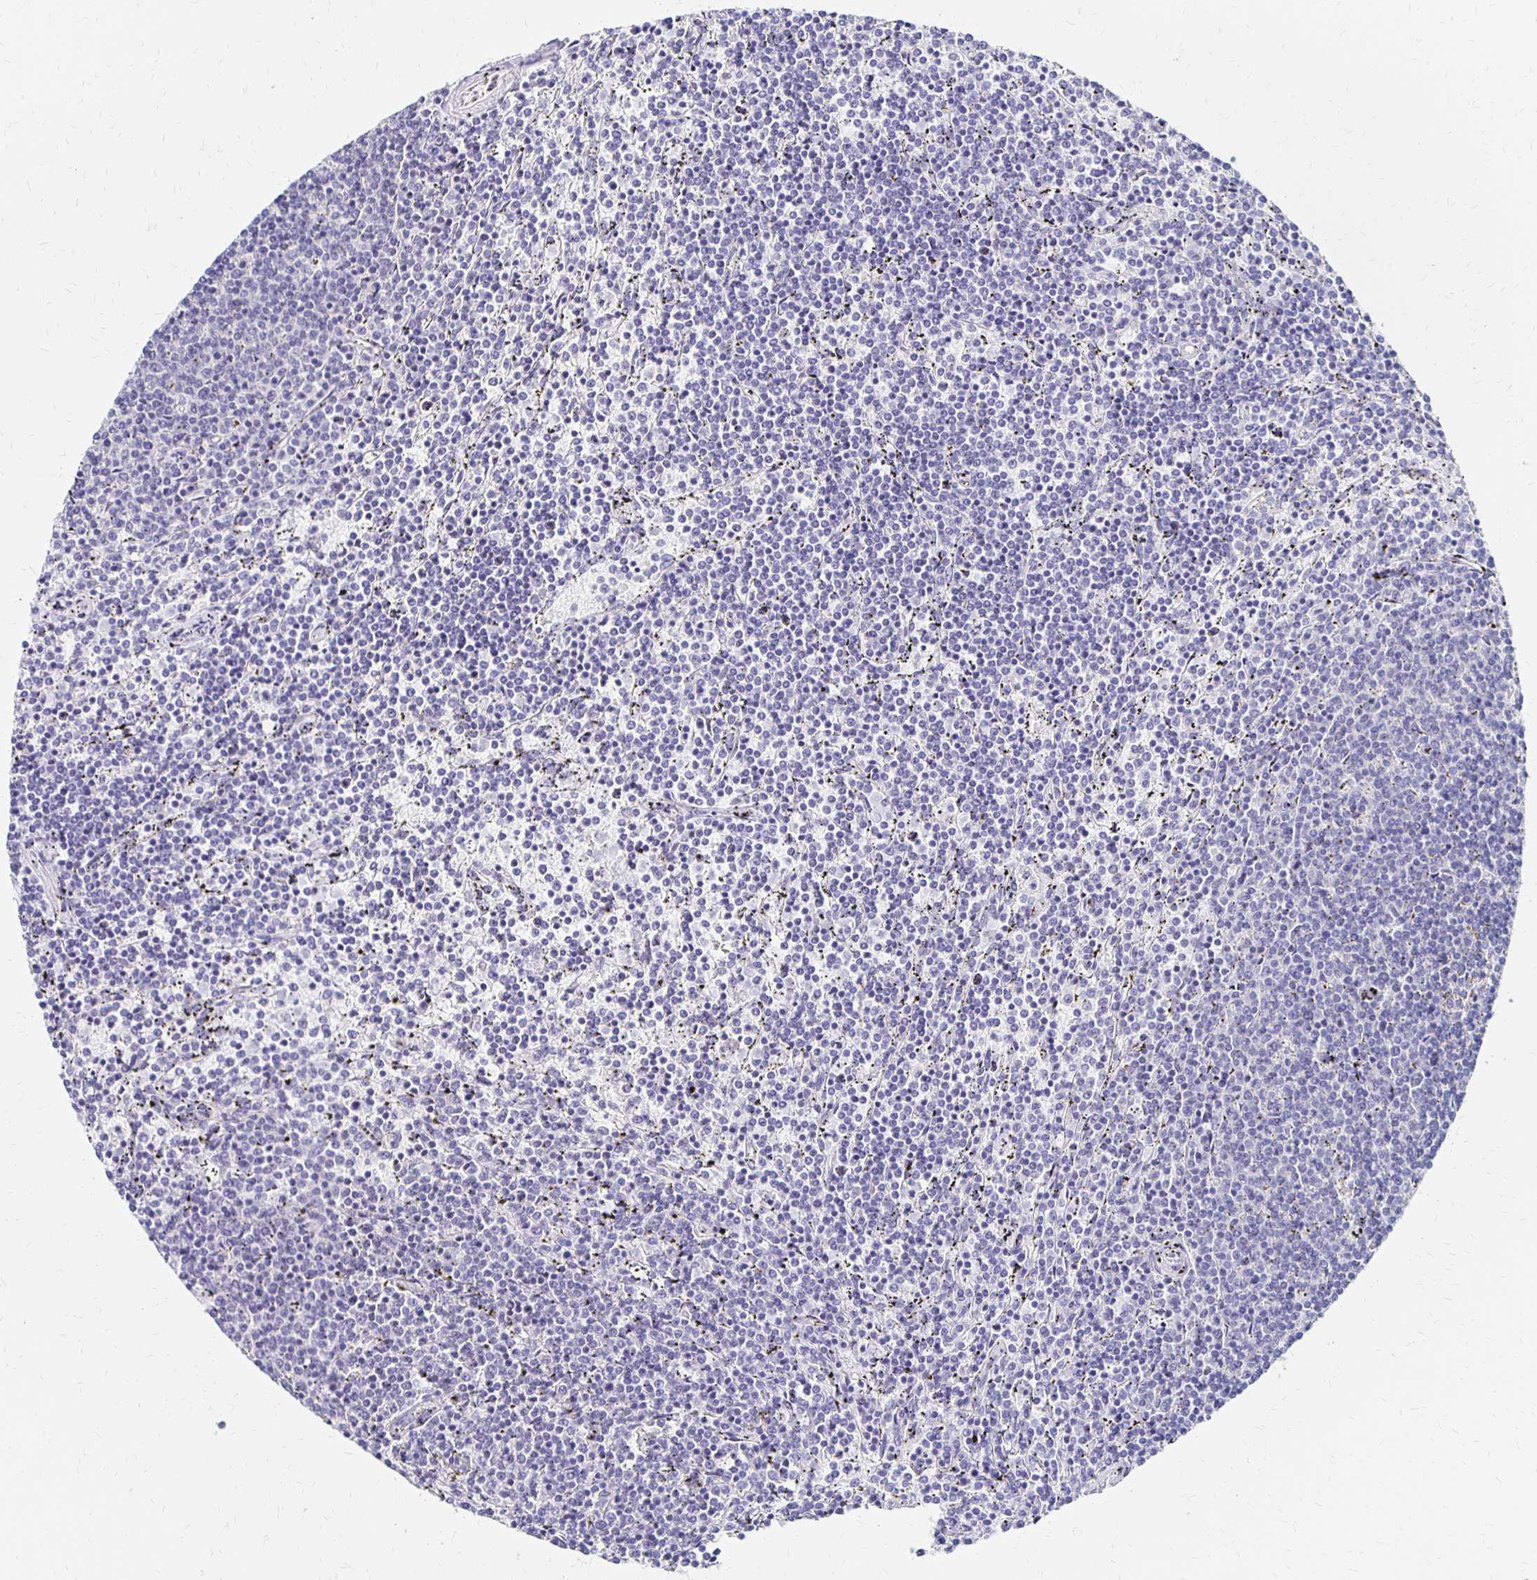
{"staining": {"intensity": "negative", "quantity": "none", "location": "none"}, "tissue": "lymphoma", "cell_type": "Tumor cells", "image_type": "cancer", "snomed": [{"axis": "morphology", "description": "Malignant lymphoma, non-Hodgkin's type, Low grade"}, {"axis": "topography", "description": "Spleen"}], "caption": "A histopathology image of lymphoma stained for a protein demonstrates no brown staining in tumor cells. (DAB IHC visualized using brightfield microscopy, high magnification).", "gene": "SYT2", "patient": {"sex": "female", "age": 50}}